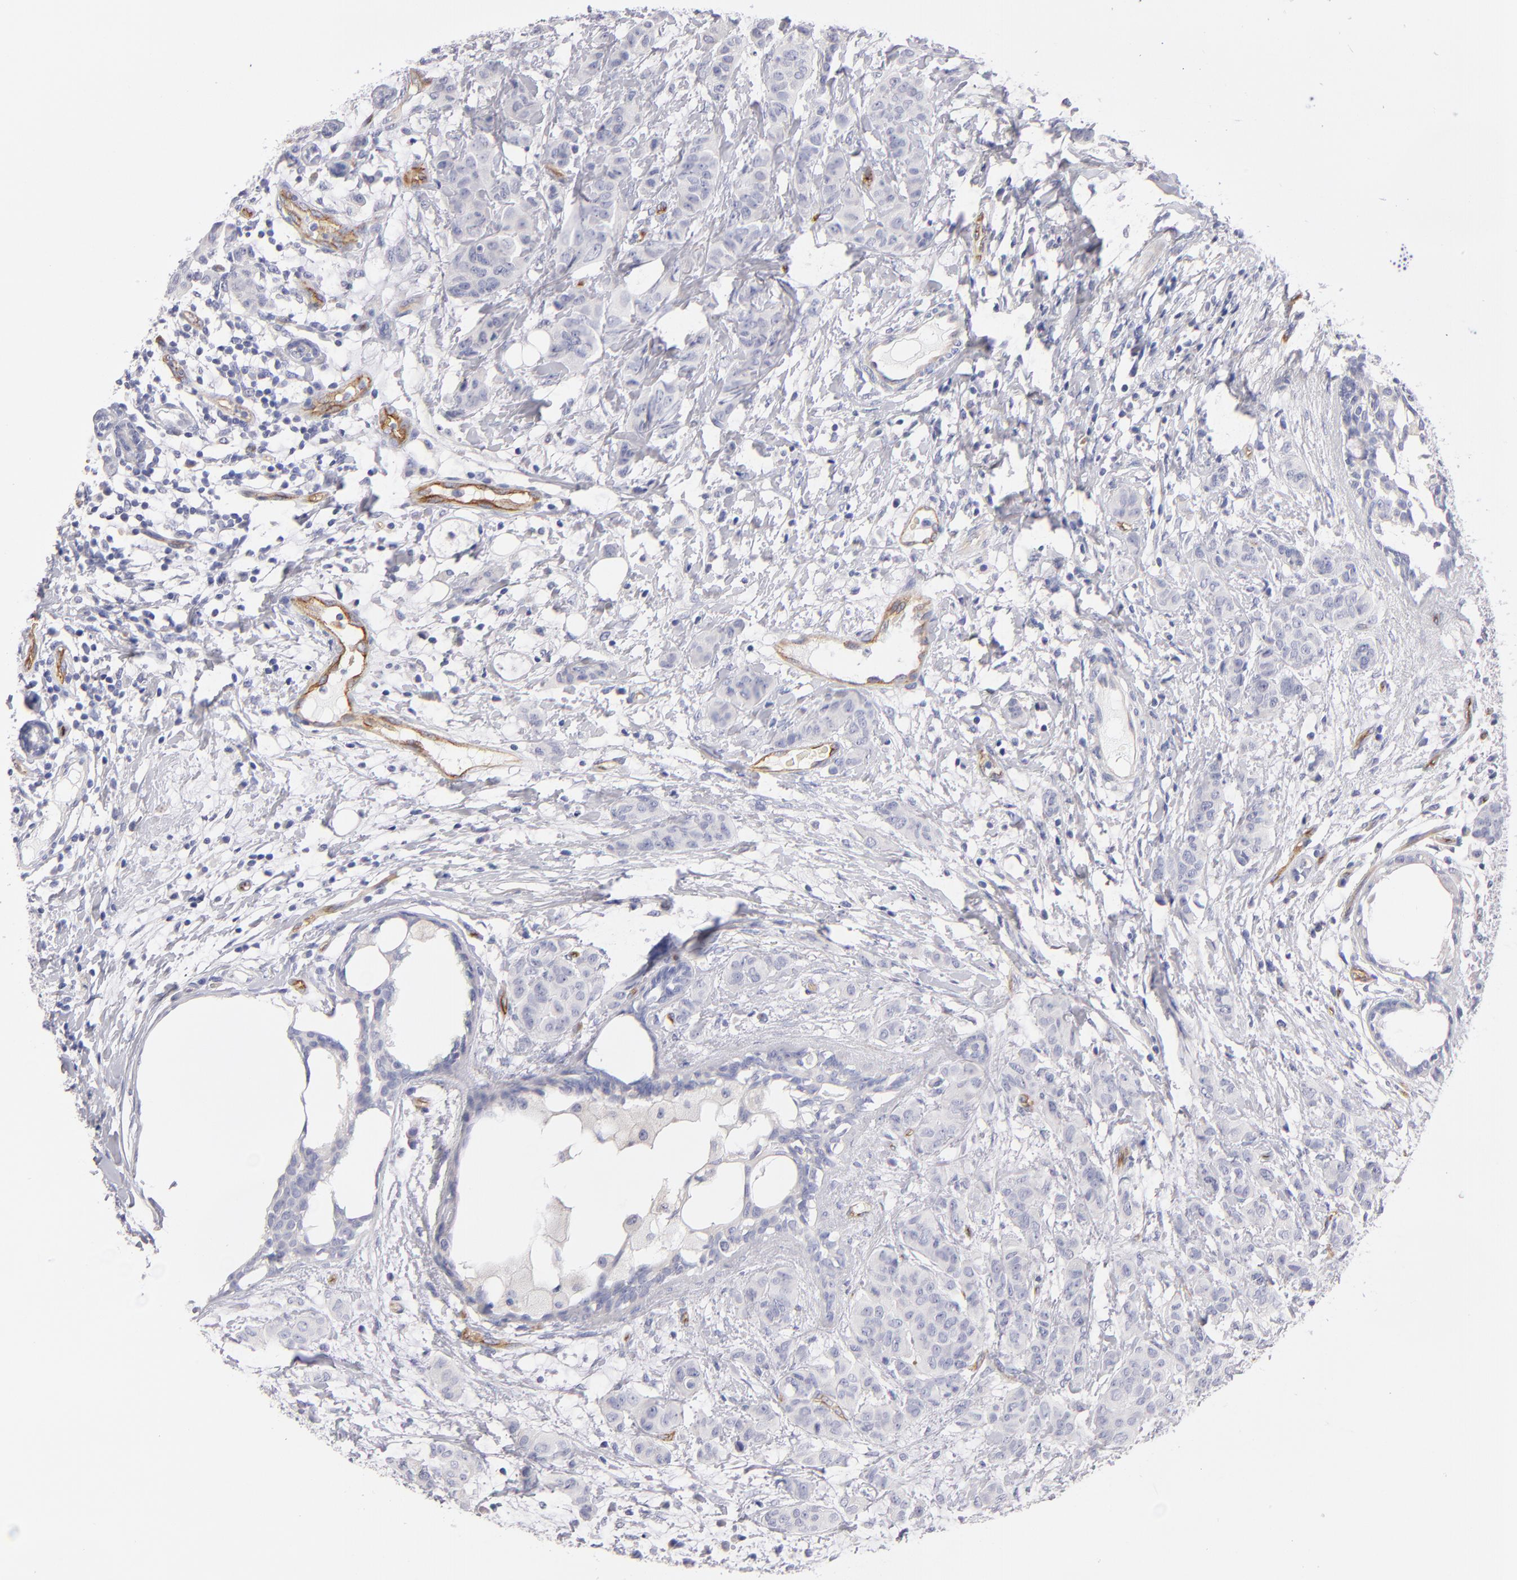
{"staining": {"intensity": "negative", "quantity": "none", "location": "none"}, "tissue": "breast cancer", "cell_type": "Tumor cells", "image_type": "cancer", "snomed": [{"axis": "morphology", "description": "Duct carcinoma"}, {"axis": "topography", "description": "Breast"}], "caption": "Photomicrograph shows no protein positivity in tumor cells of breast cancer (infiltrating ductal carcinoma) tissue.", "gene": "PLVAP", "patient": {"sex": "female", "age": 40}}